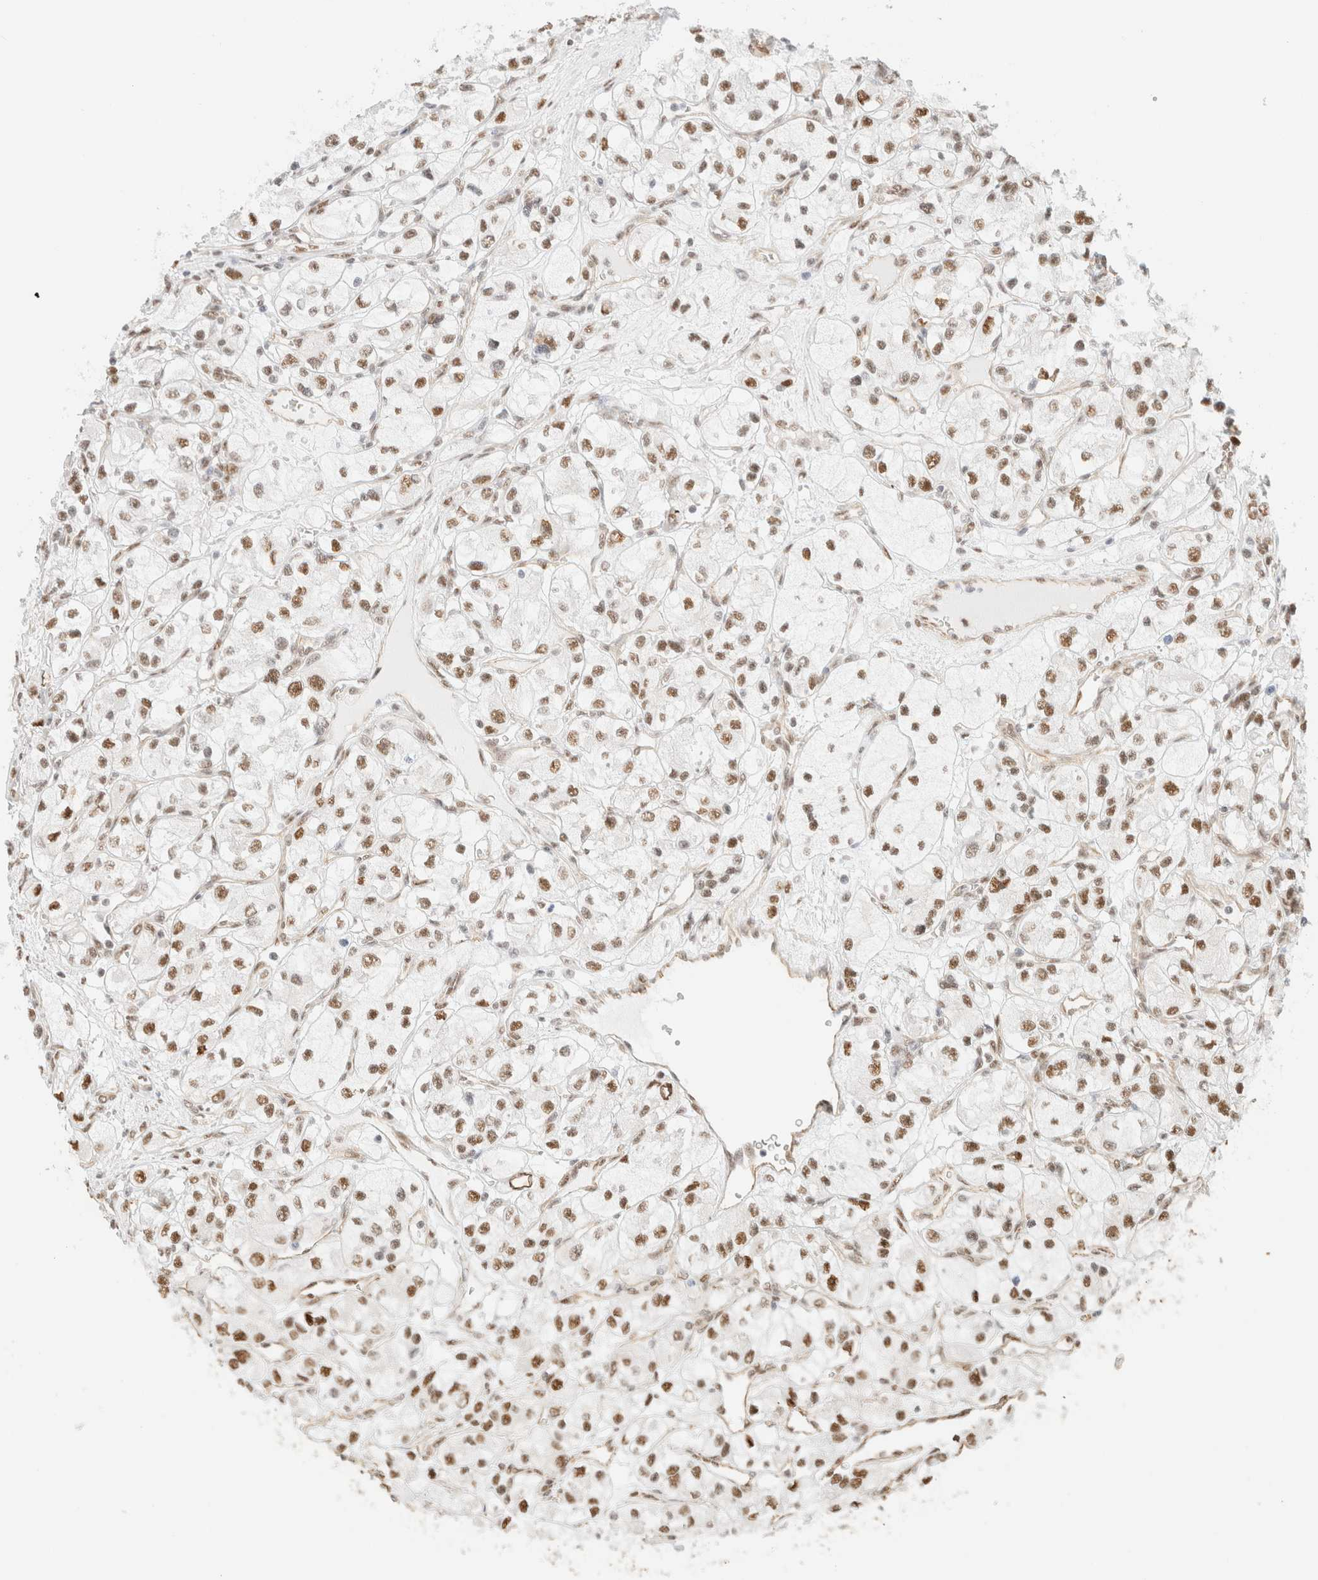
{"staining": {"intensity": "moderate", "quantity": ">75%", "location": "nuclear"}, "tissue": "renal cancer", "cell_type": "Tumor cells", "image_type": "cancer", "snomed": [{"axis": "morphology", "description": "Adenocarcinoma, NOS"}, {"axis": "topography", "description": "Kidney"}], "caption": "This is a photomicrograph of immunohistochemistry (IHC) staining of renal adenocarcinoma, which shows moderate staining in the nuclear of tumor cells.", "gene": "ARID5A", "patient": {"sex": "female", "age": 57}}